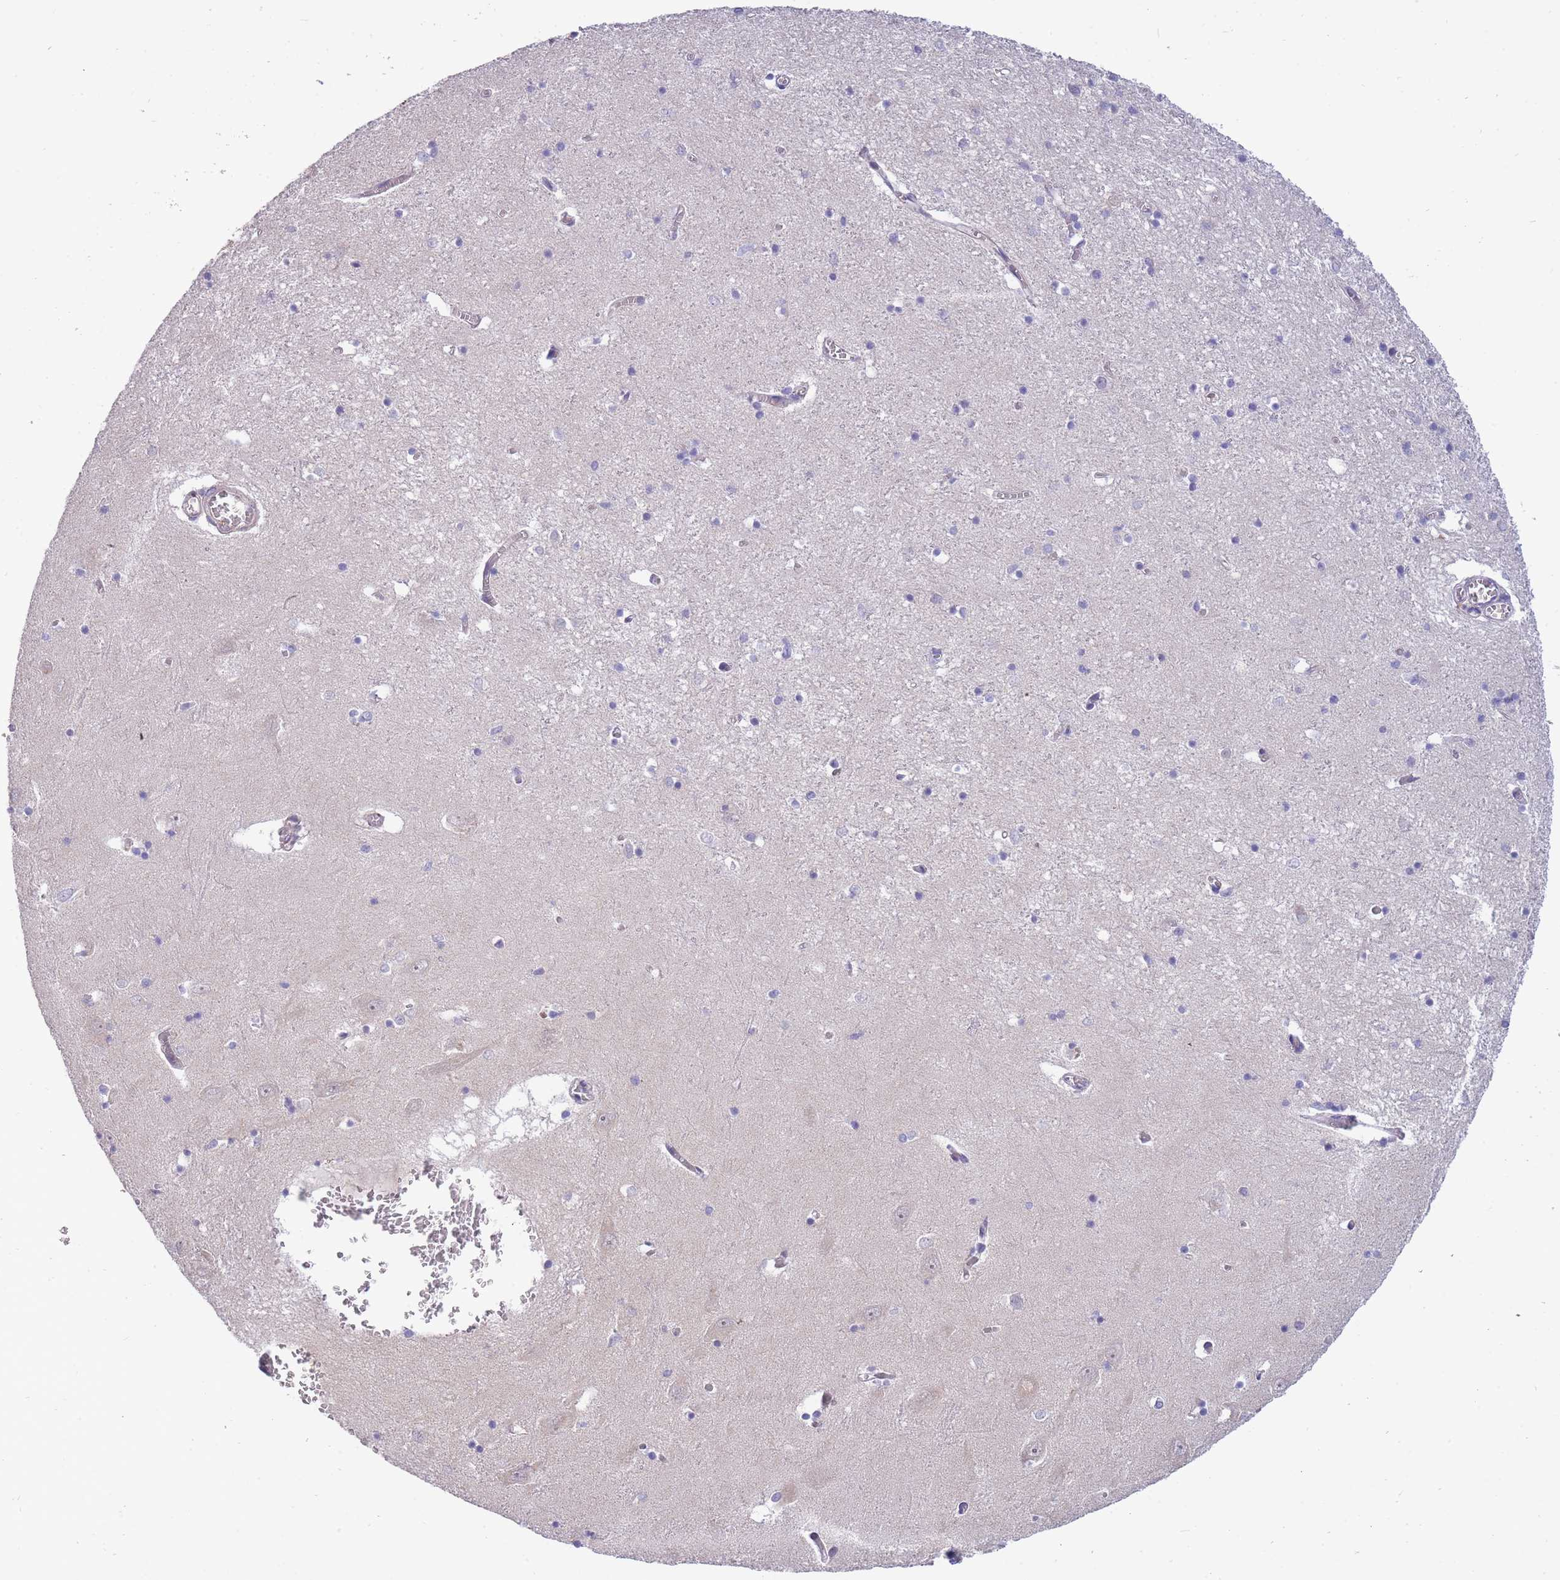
{"staining": {"intensity": "negative", "quantity": "none", "location": "none"}, "tissue": "hippocampus", "cell_type": "Glial cells", "image_type": "normal", "snomed": [{"axis": "morphology", "description": "Normal tissue, NOS"}, {"axis": "topography", "description": "Hippocampus"}], "caption": "Immunohistochemical staining of normal hippocampus shows no significant positivity in glial cells.", "gene": "SMC6", "patient": {"sex": "male", "age": 70}}